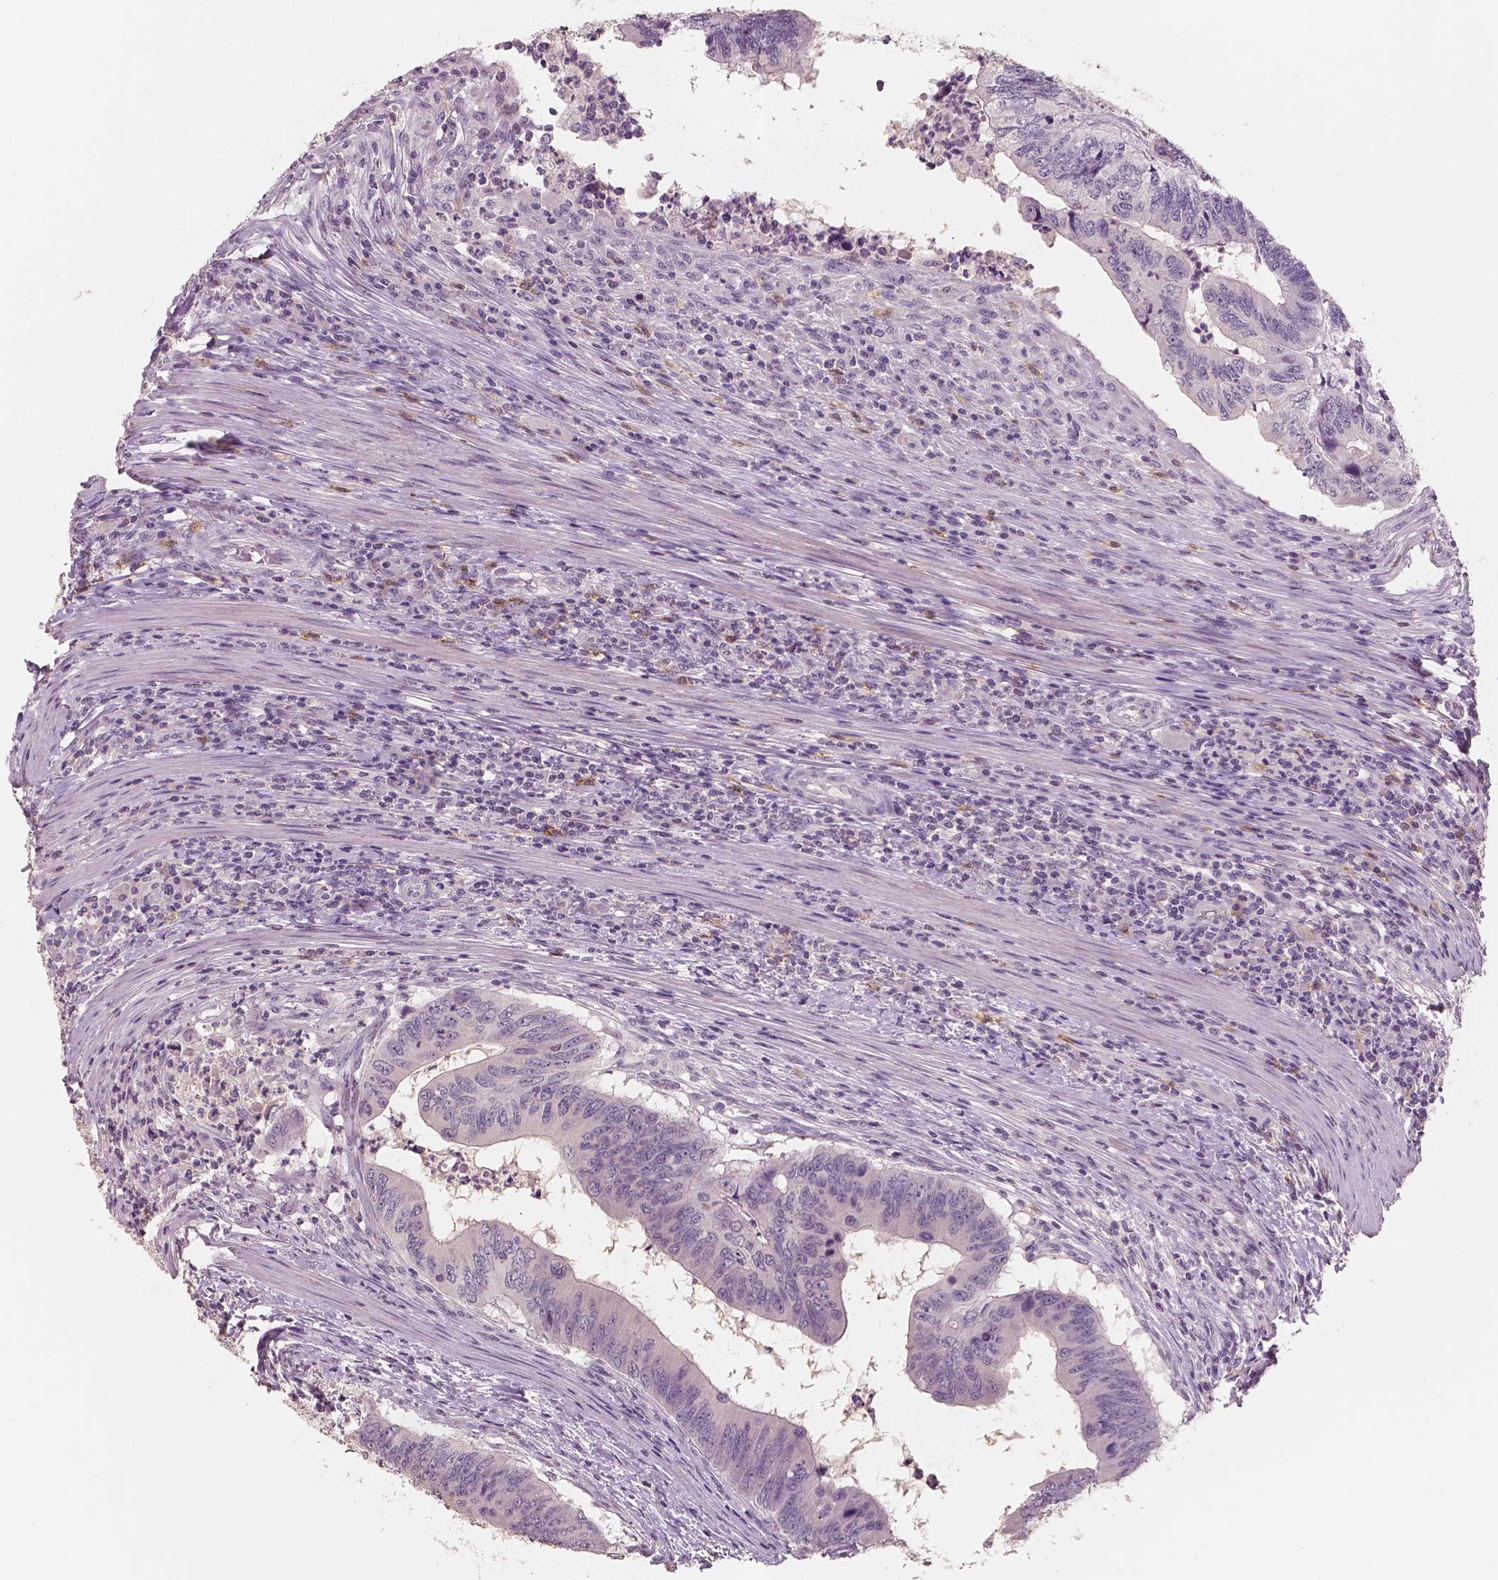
{"staining": {"intensity": "negative", "quantity": "none", "location": "none"}, "tissue": "colorectal cancer", "cell_type": "Tumor cells", "image_type": "cancer", "snomed": [{"axis": "morphology", "description": "Adenocarcinoma, NOS"}, {"axis": "topography", "description": "Colon"}], "caption": "Human adenocarcinoma (colorectal) stained for a protein using IHC reveals no positivity in tumor cells.", "gene": "KIT", "patient": {"sex": "male", "age": 53}}